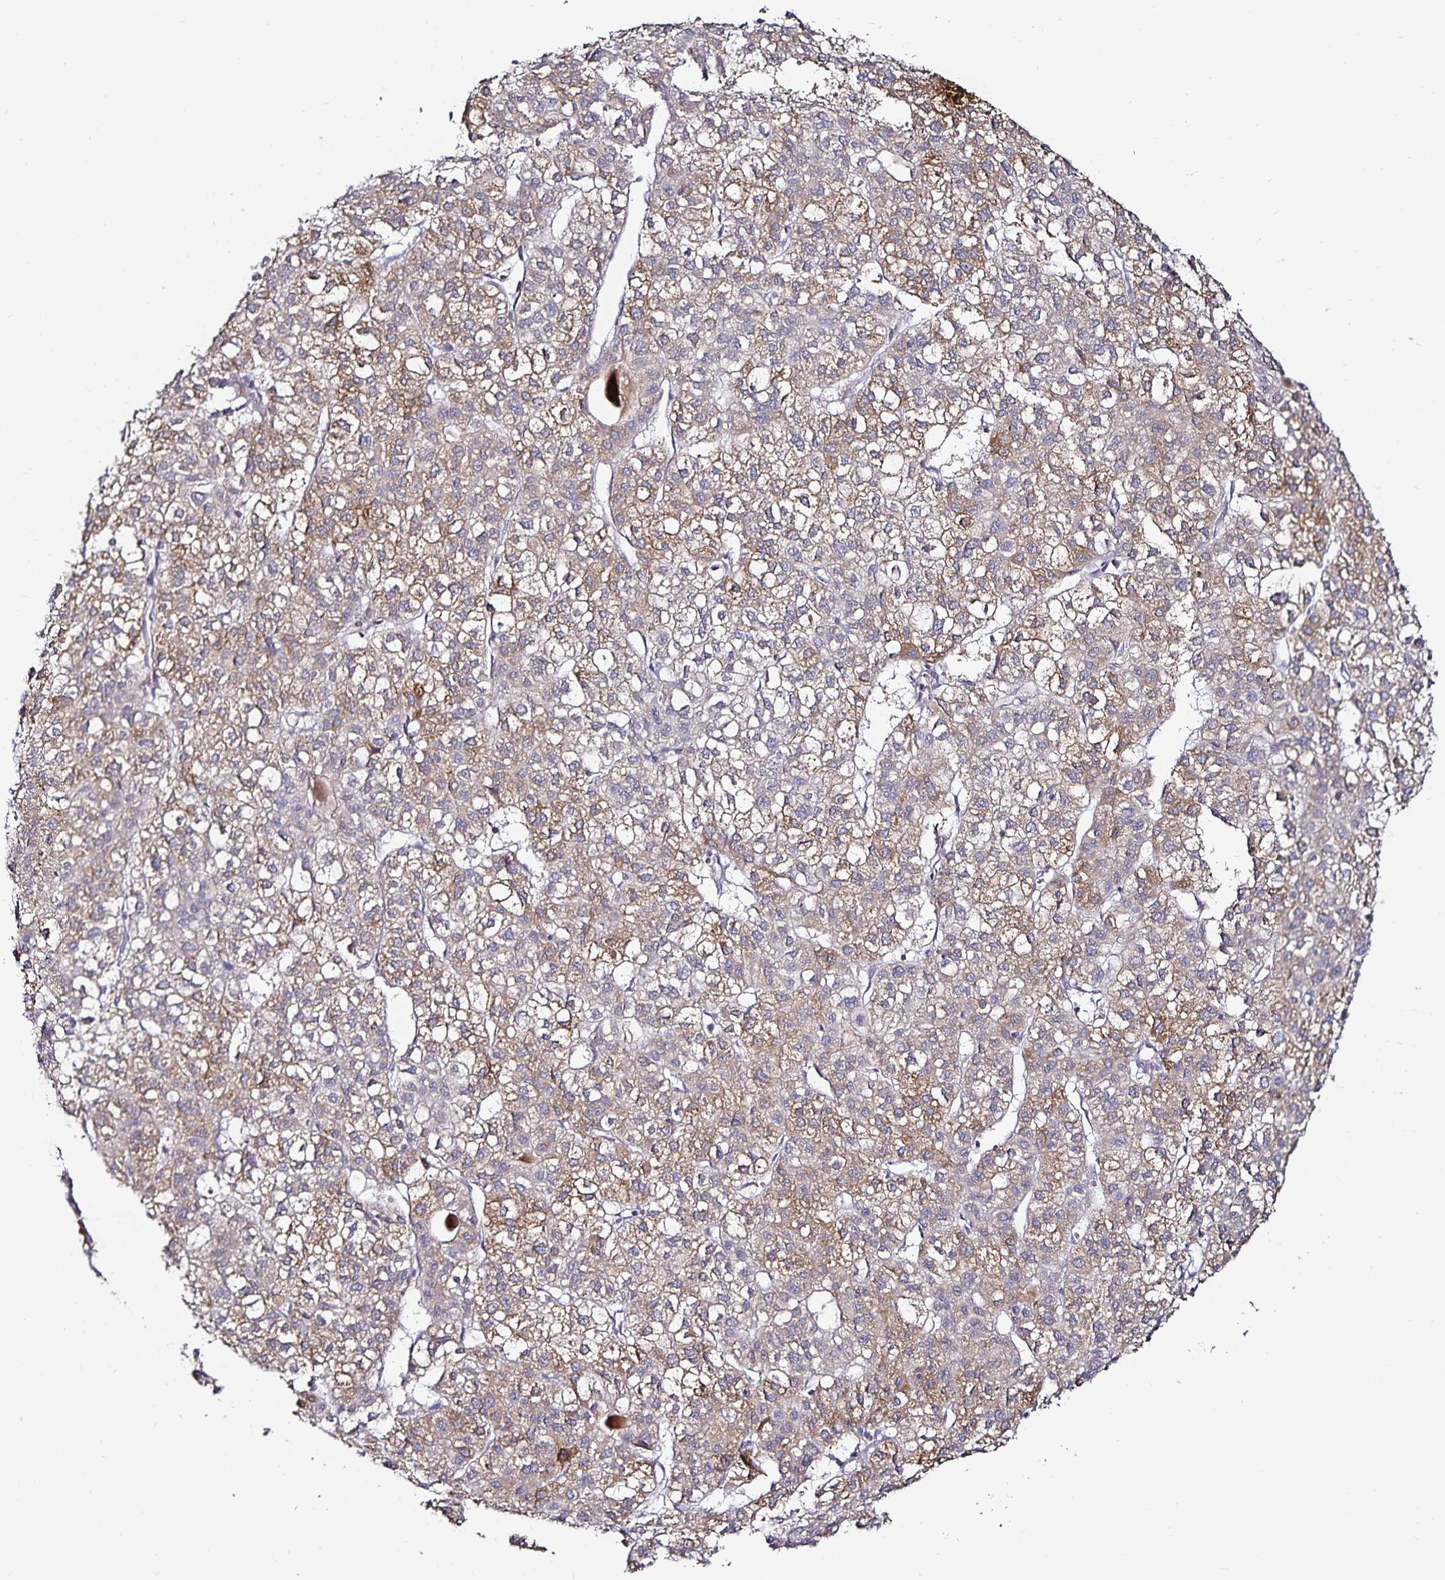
{"staining": {"intensity": "moderate", "quantity": ">75%", "location": "cytoplasmic/membranous"}, "tissue": "liver cancer", "cell_type": "Tumor cells", "image_type": "cancer", "snomed": [{"axis": "morphology", "description": "Carcinoma, Hepatocellular, NOS"}, {"axis": "topography", "description": "Liver"}], "caption": "Liver cancer was stained to show a protein in brown. There is medium levels of moderate cytoplasmic/membranous expression in about >75% of tumor cells.", "gene": "ACSL5", "patient": {"sex": "female", "age": 43}}